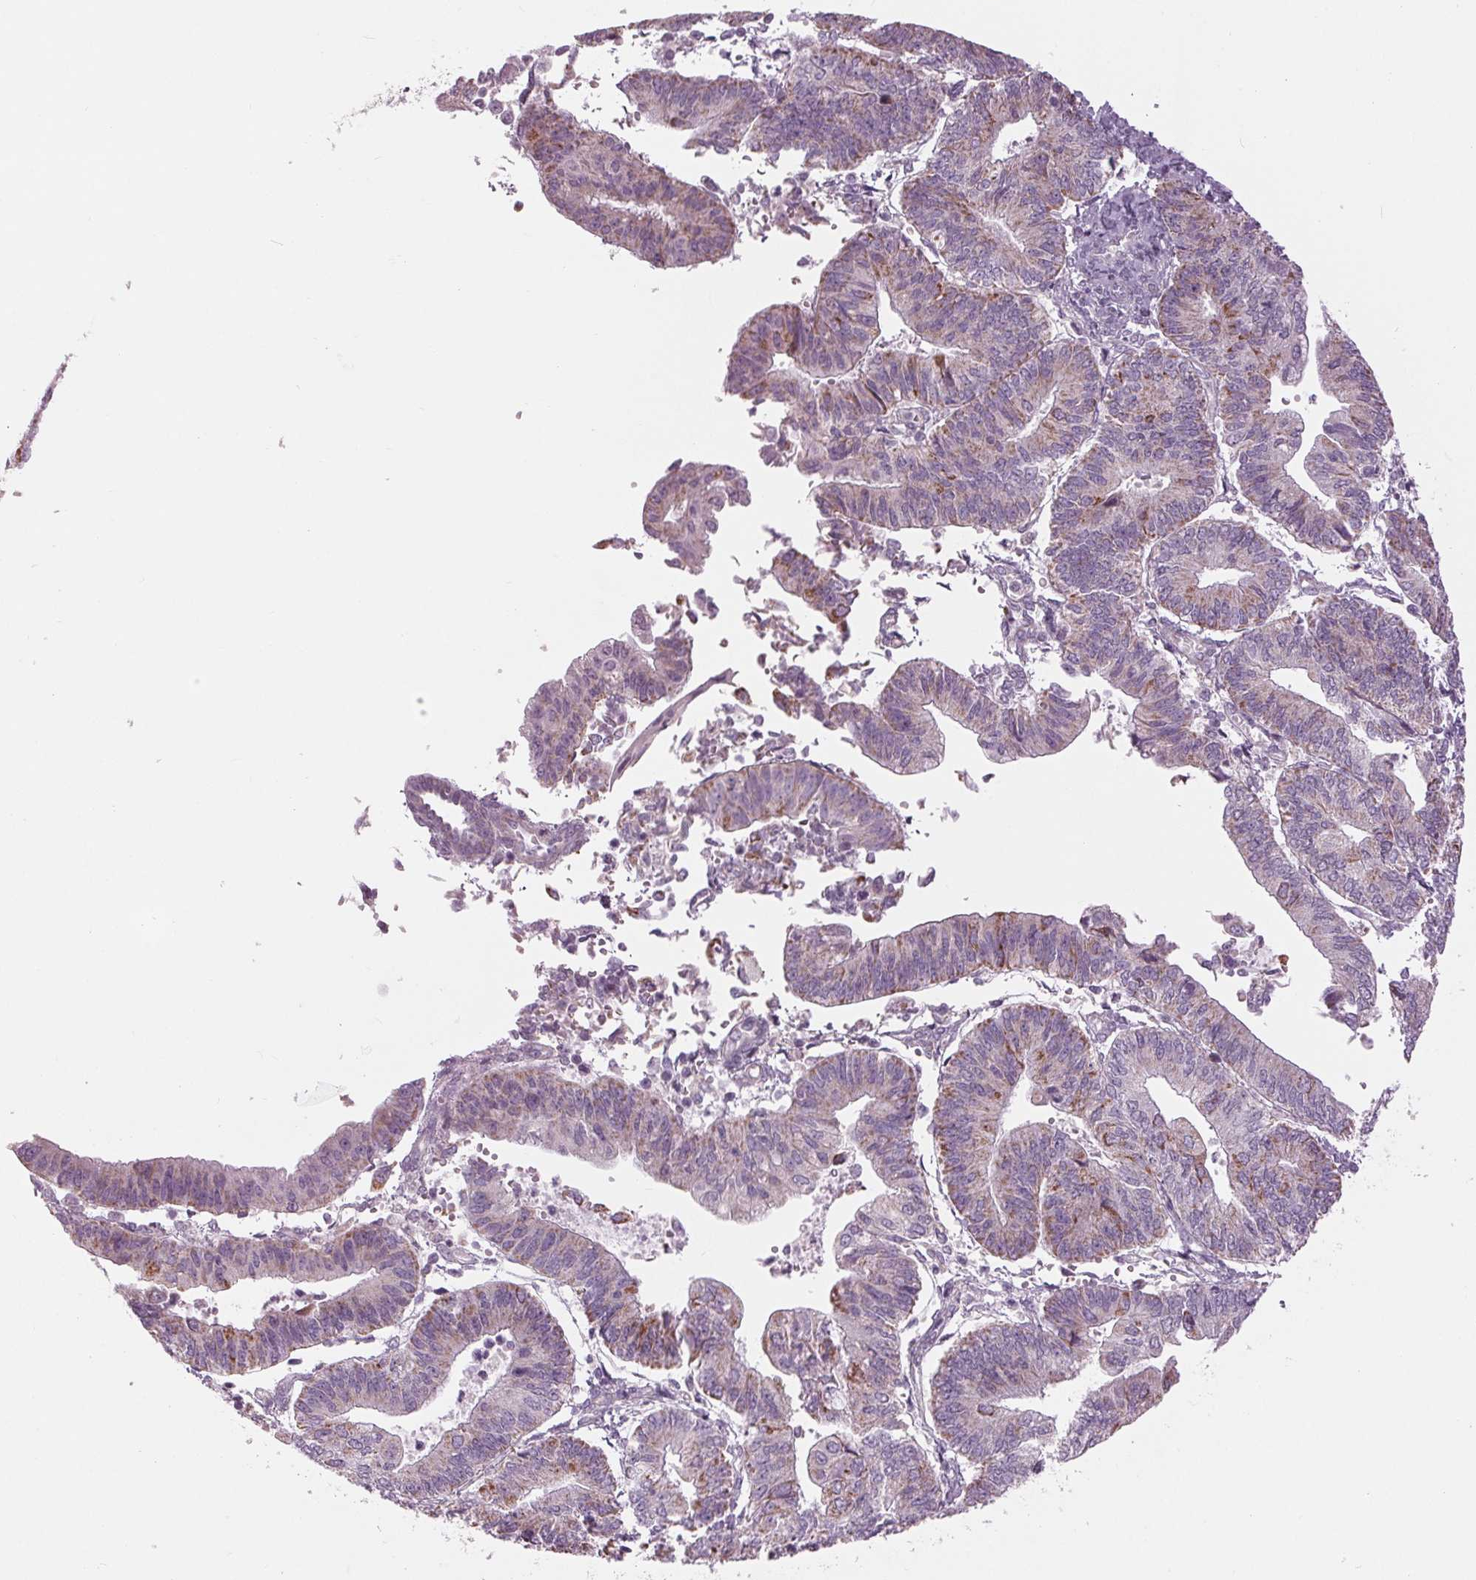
{"staining": {"intensity": "moderate", "quantity": "<25%", "location": "cytoplasmic/membranous"}, "tissue": "endometrial cancer", "cell_type": "Tumor cells", "image_type": "cancer", "snomed": [{"axis": "morphology", "description": "Adenocarcinoma, NOS"}, {"axis": "topography", "description": "Endometrium"}], "caption": "Human adenocarcinoma (endometrial) stained with a brown dye reveals moderate cytoplasmic/membranous positive positivity in approximately <25% of tumor cells.", "gene": "SAMD4A", "patient": {"sex": "female", "age": 65}}